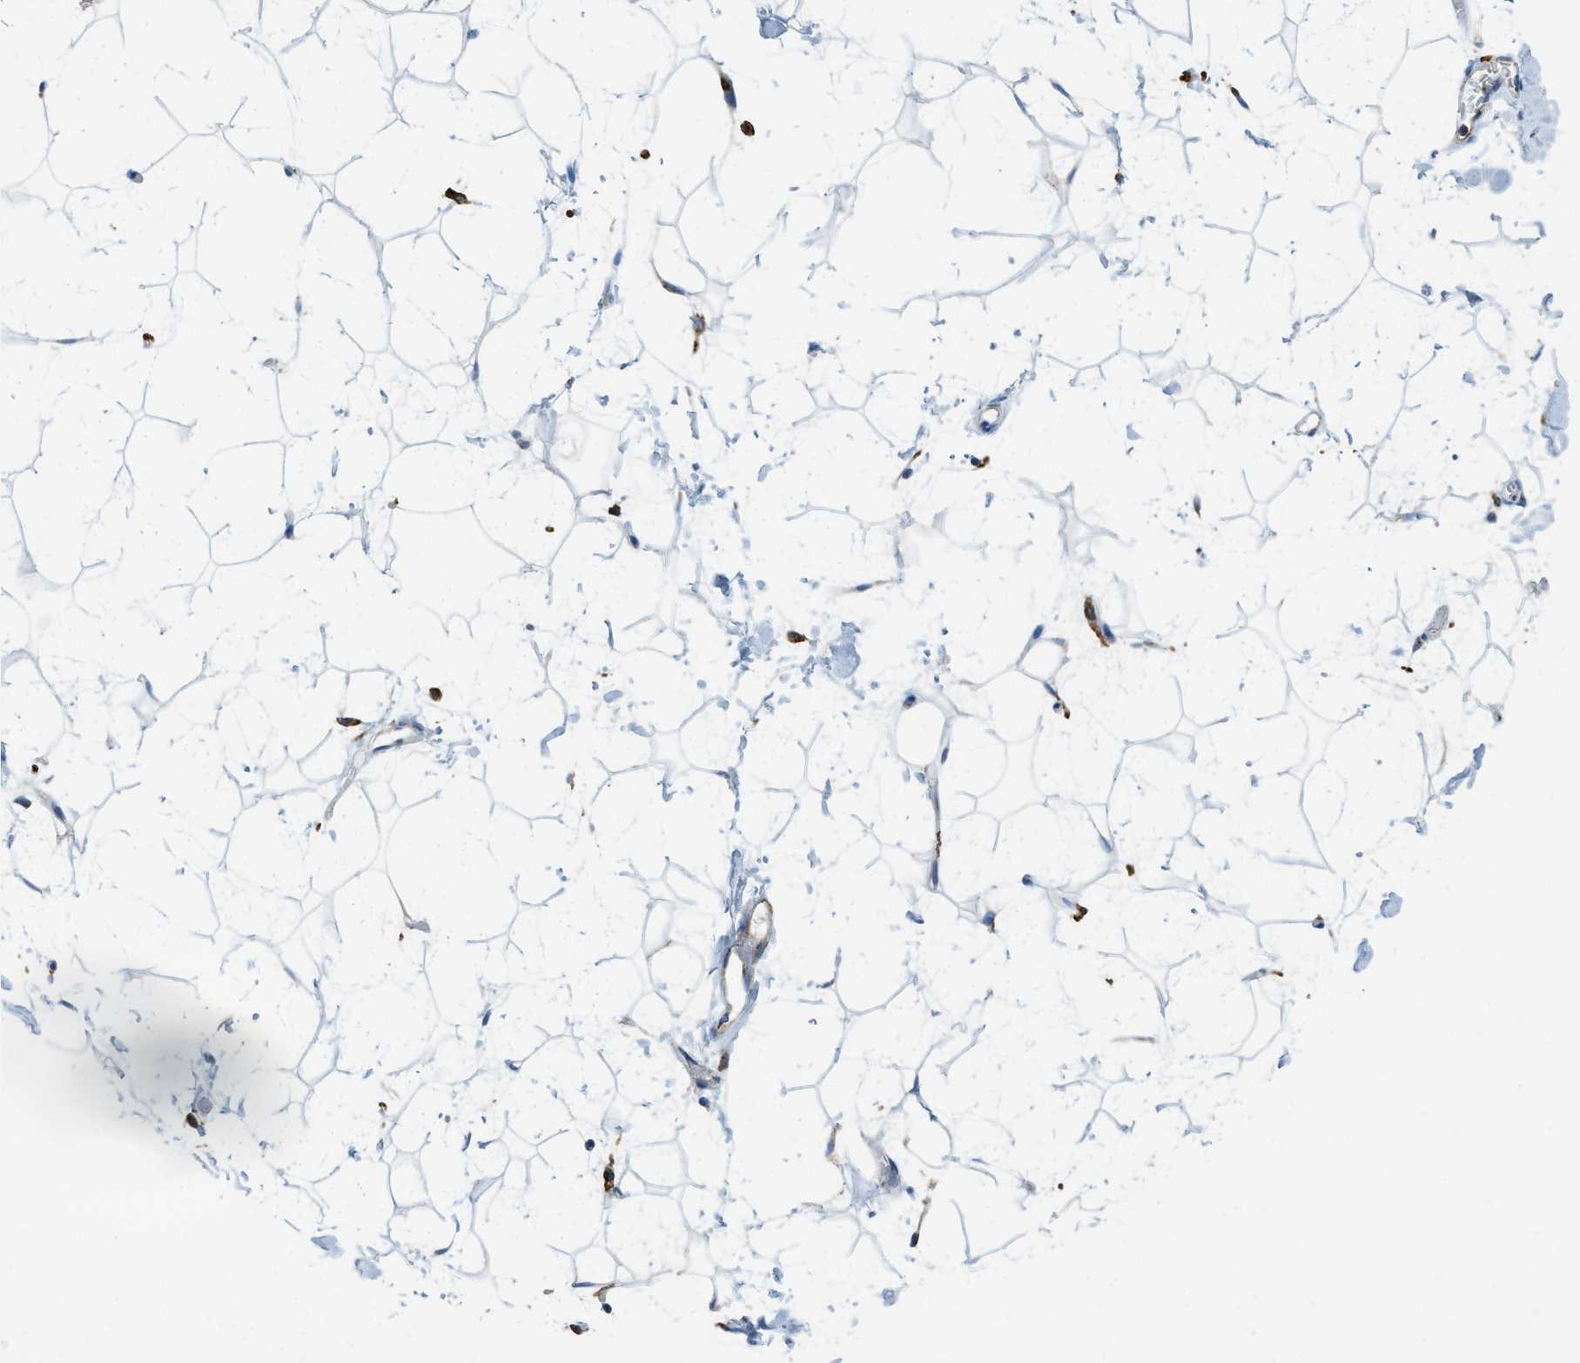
{"staining": {"intensity": "negative", "quantity": "none", "location": "none"}, "tissue": "adipose tissue", "cell_type": "Adipocytes", "image_type": "normal", "snomed": [{"axis": "morphology", "description": "Normal tissue, NOS"}, {"axis": "topography", "description": "Soft tissue"}], "caption": "DAB immunohistochemical staining of benign adipose tissue shows no significant positivity in adipocytes. (DAB (3,3'-diaminobenzidine) immunohistochemistry (IHC), high magnification).", "gene": "AP2B1", "patient": {"sex": "male", "age": 72}}